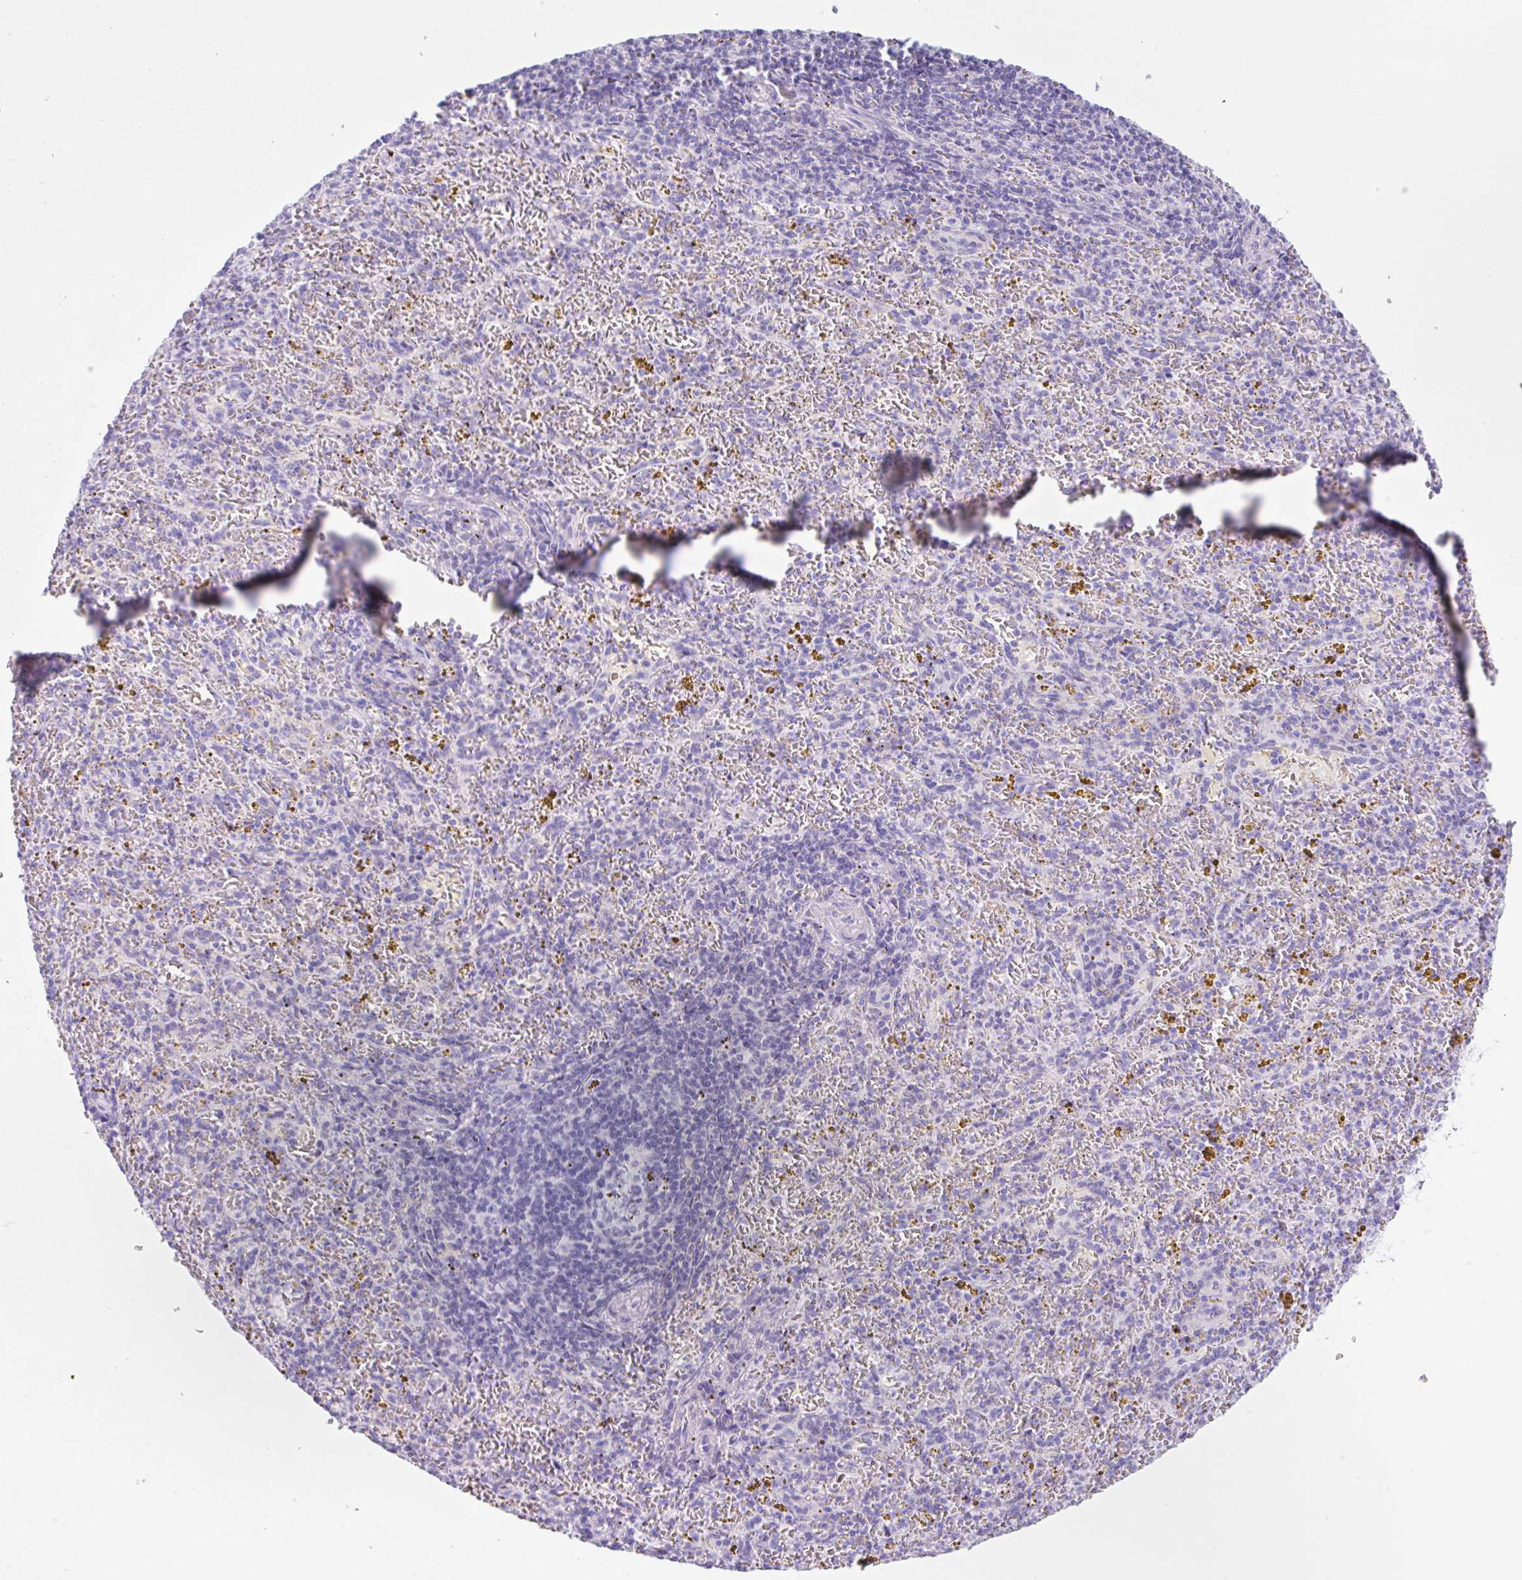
{"staining": {"intensity": "negative", "quantity": "none", "location": "none"}, "tissue": "spleen", "cell_type": "Cells in red pulp", "image_type": "normal", "snomed": [{"axis": "morphology", "description": "Normal tissue, NOS"}, {"axis": "topography", "description": "Spleen"}], "caption": "Immunohistochemistry micrograph of unremarkable spleen: human spleen stained with DAB (3,3'-diaminobenzidine) displays no significant protein expression in cells in red pulp.", "gene": "KLK8", "patient": {"sex": "male", "age": 57}}